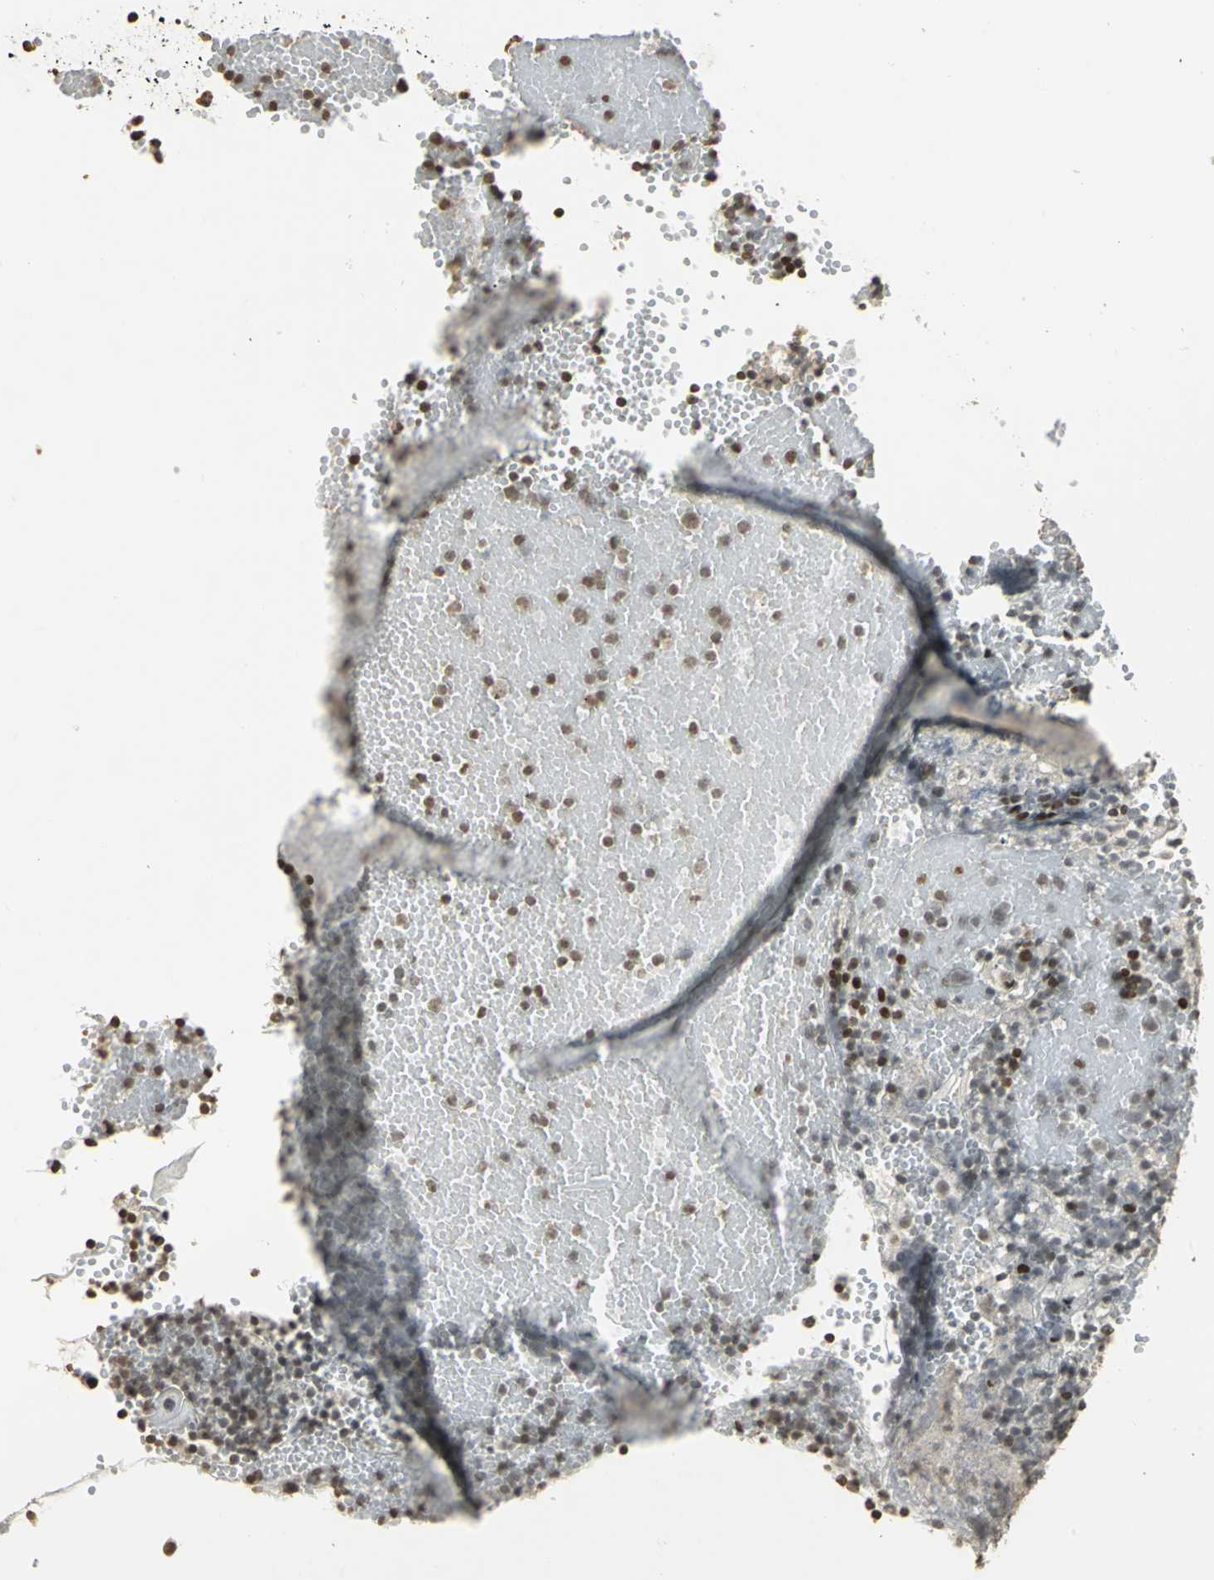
{"staining": {"intensity": "strong", "quantity": "<25%", "location": "nuclear"}, "tissue": "tonsil", "cell_type": "Germinal center cells", "image_type": "normal", "snomed": [{"axis": "morphology", "description": "Normal tissue, NOS"}, {"axis": "topography", "description": "Tonsil"}], "caption": "Protein expression analysis of unremarkable human tonsil reveals strong nuclear positivity in approximately <25% of germinal center cells.", "gene": "KDM1A", "patient": {"sex": "female", "age": 40}}